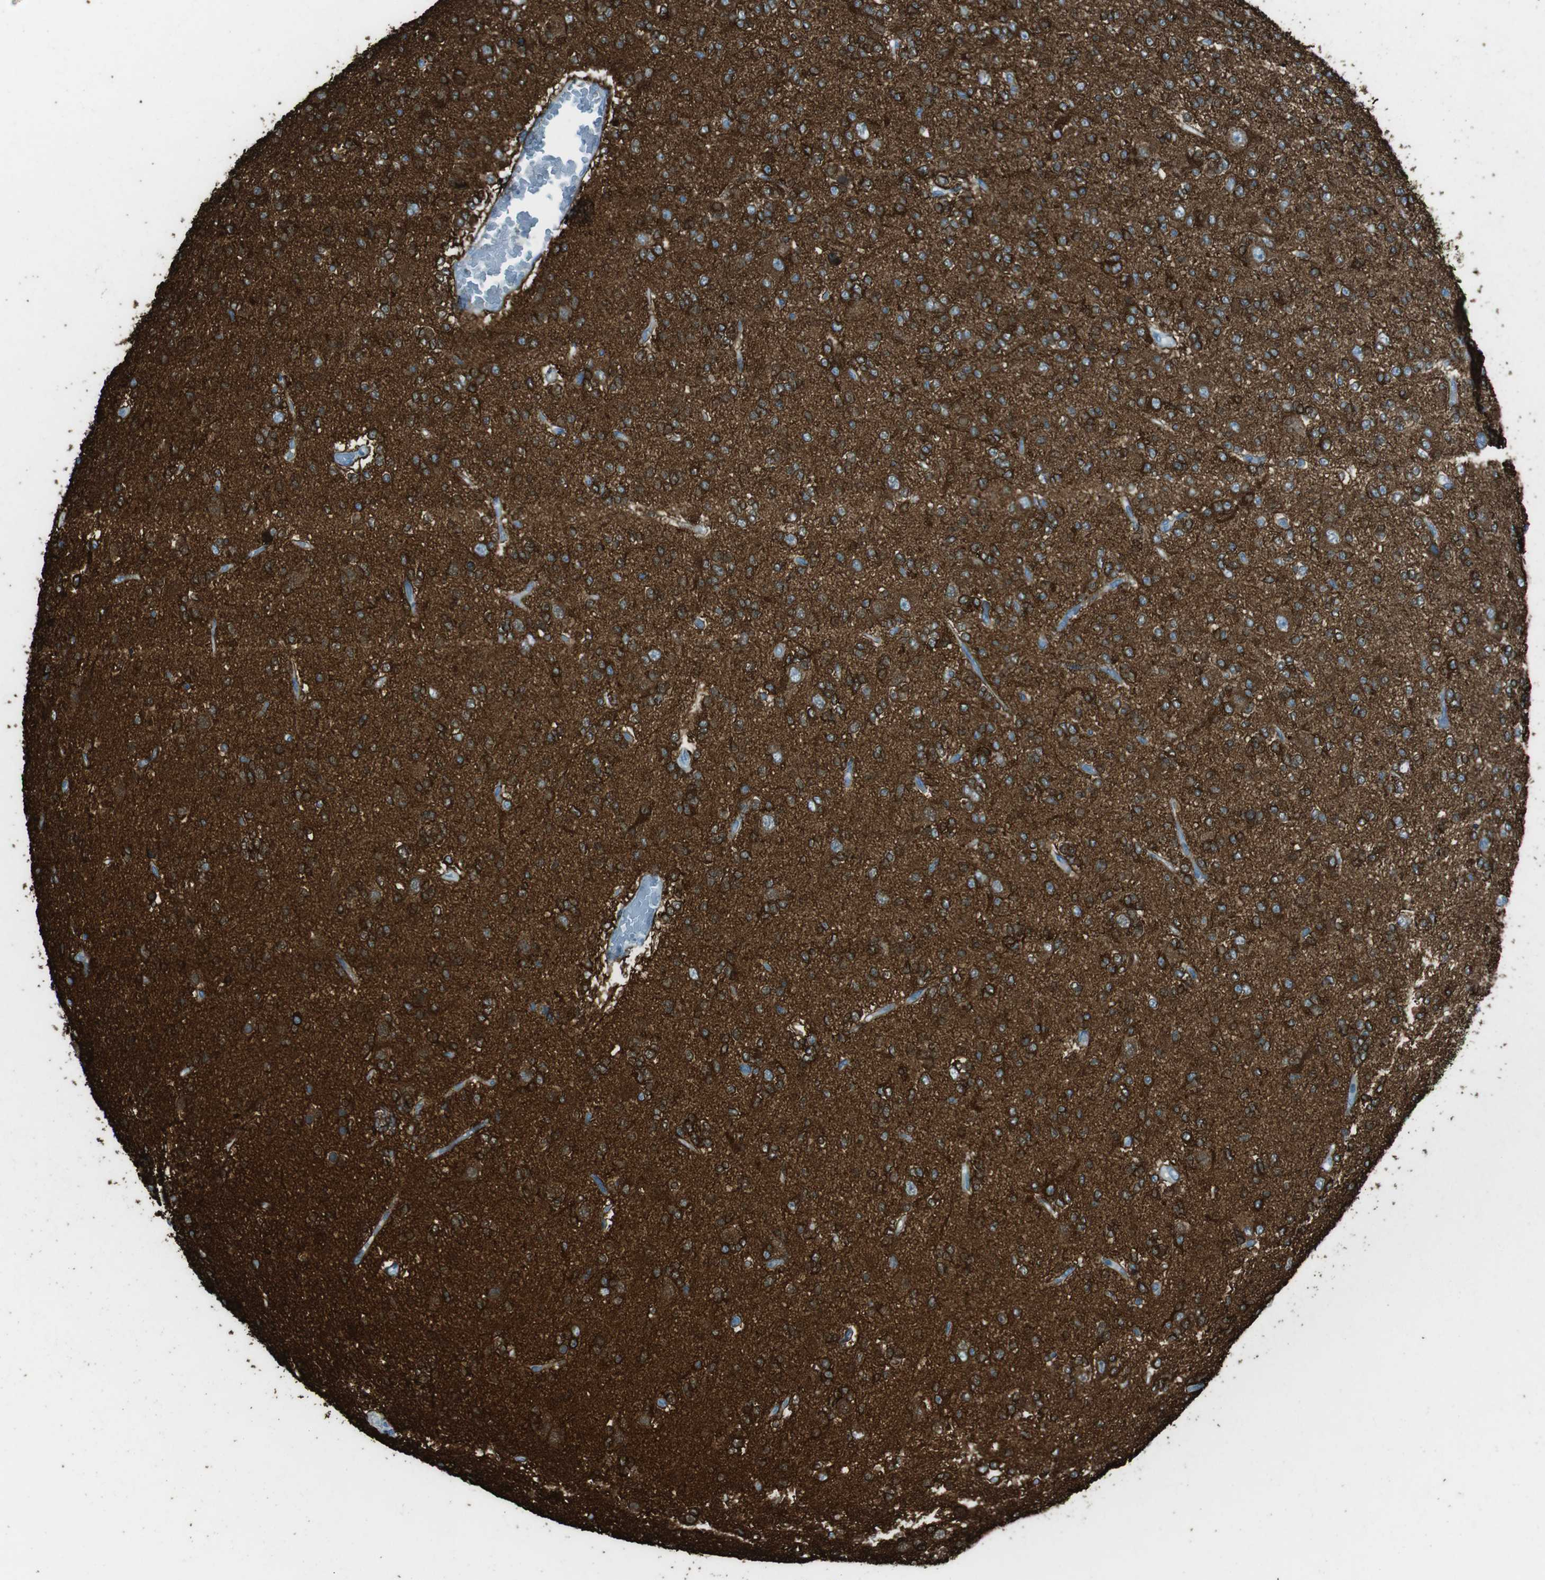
{"staining": {"intensity": "strong", "quantity": ">75%", "location": "cytoplasmic/membranous"}, "tissue": "glioma", "cell_type": "Tumor cells", "image_type": "cancer", "snomed": [{"axis": "morphology", "description": "Glioma, malignant, Low grade"}, {"axis": "topography", "description": "Brain"}], "caption": "There is high levels of strong cytoplasmic/membranous expression in tumor cells of malignant glioma (low-grade), as demonstrated by immunohistochemical staining (brown color).", "gene": "TUBB2A", "patient": {"sex": "male", "age": 38}}